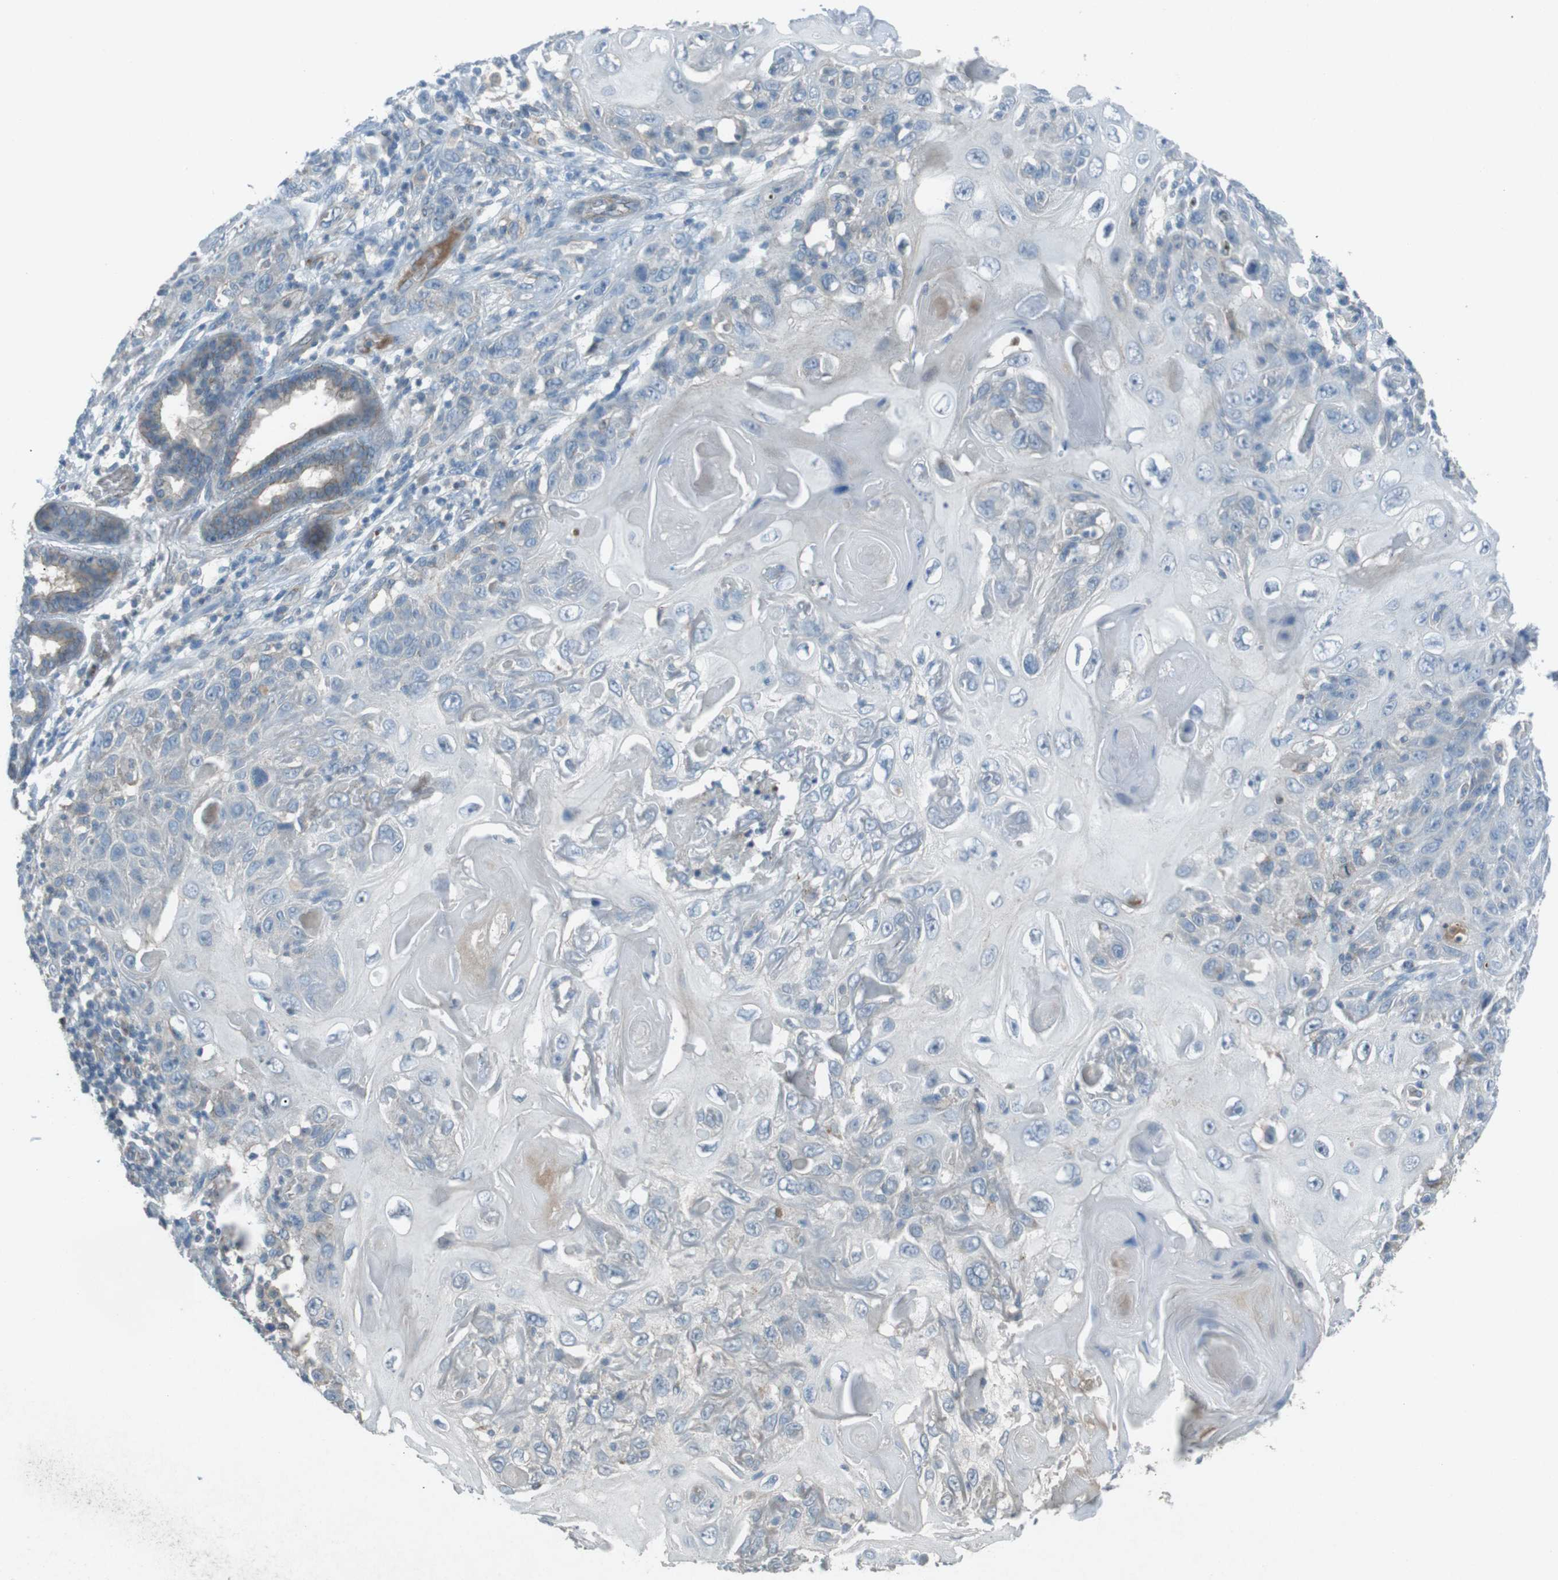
{"staining": {"intensity": "negative", "quantity": "none", "location": "none"}, "tissue": "skin cancer", "cell_type": "Tumor cells", "image_type": "cancer", "snomed": [{"axis": "morphology", "description": "Squamous cell carcinoma, NOS"}, {"axis": "topography", "description": "Skin"}], "caption": "Immunohistochemistry (IHC) of skin cancer (squamous cell carcinoma) demonstrates no expression in tumor cells.", "gene": "SPTA1", "patient": {"sex": "female", "age": 88}}